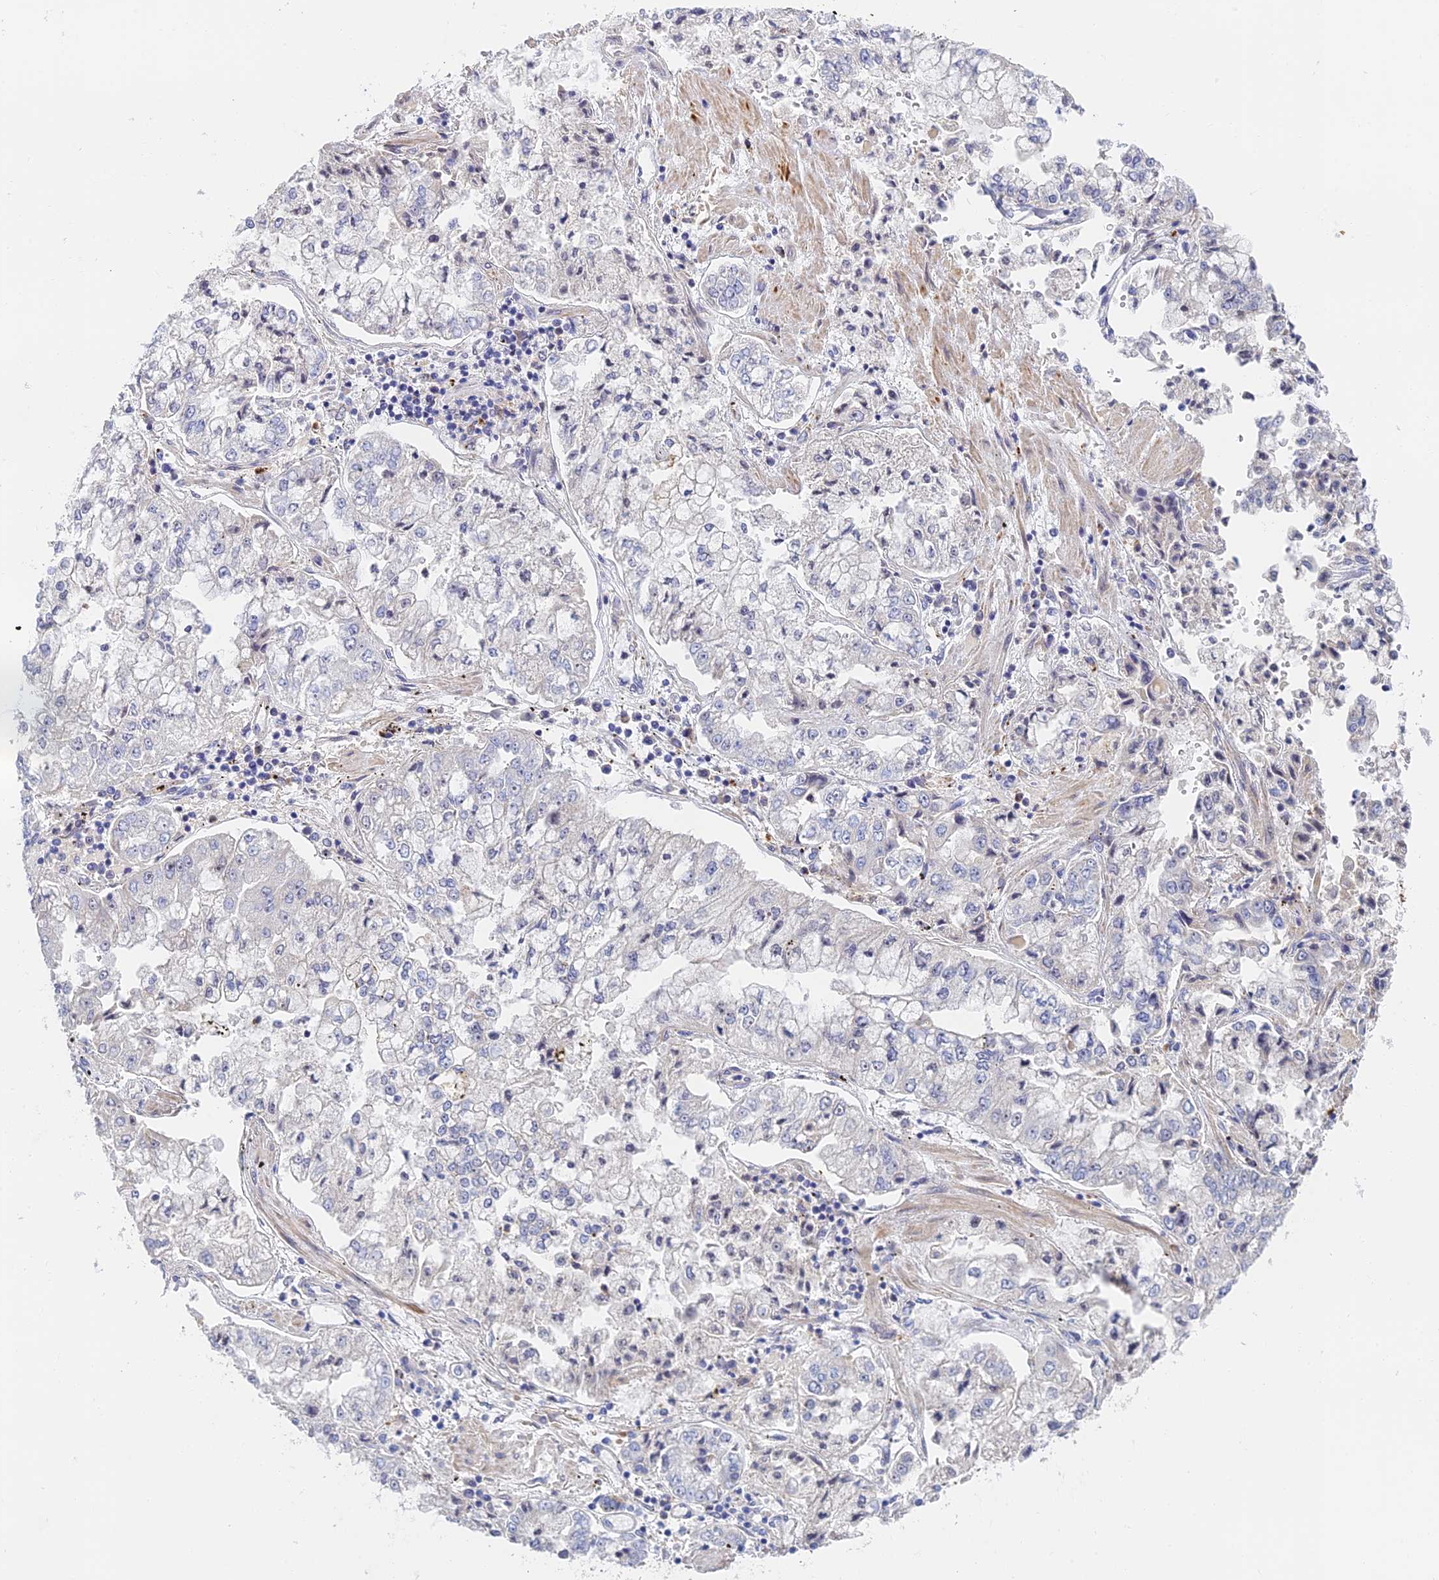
{"staining": {"intensity": "negative", "quantity": "none", "location": "none"}, "tissue": "stomach cancer", "cell_type": "Tumor cells", "image_type": "cancer", "snomed": [{"axis": "morphology", "description": "Adenocarcinoma, NOS"}, {"axis": "topography", "description": "Stomach"}], "caption": "Tumor cells show no significant protein positivity in stomach cancer.", "gene": "RPGRIP1L", "patient": {"sex": "male", "age": 76}}